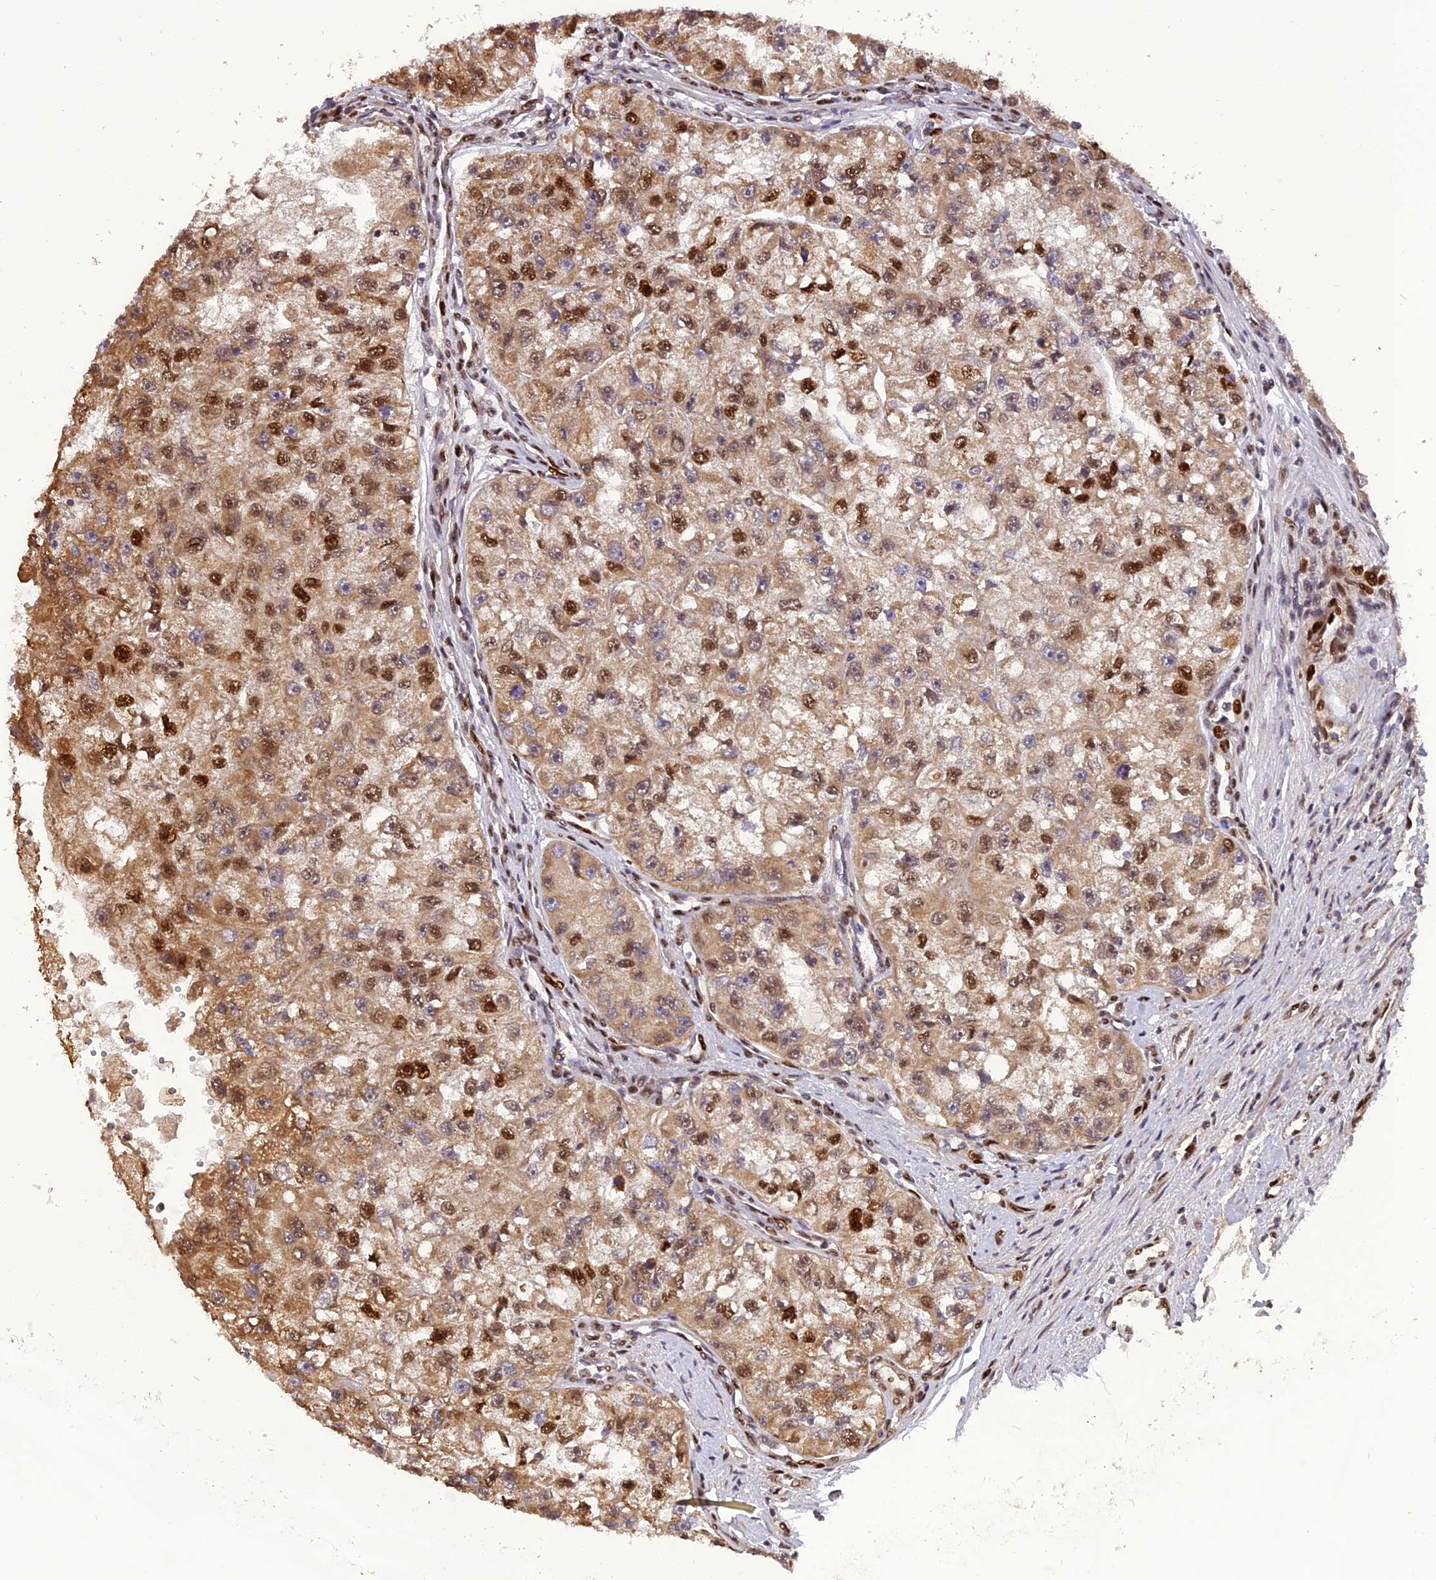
{"staining": {"intensity": "moderate", "quantity": ">75%", "location": "cytoplasmic/membranous,nuclear"}, "tissue": "renal cancer", "cell_type": "Tumor cells", "image_type": "cancer", "snomed": [{"axis": "morphology", "description": "Adenocarcinoma, NOS"}, {"axis": "topography", "description": "Kidney"}], "caption": "Renal cancer was stained to show a protein in brown. There is medium levels of moderate cytoplasmic/membranous and nuclear expression in about >75% of tumor cells.", "gene": "MICALL1", "patient": {"sex": "male", "age": 63}}